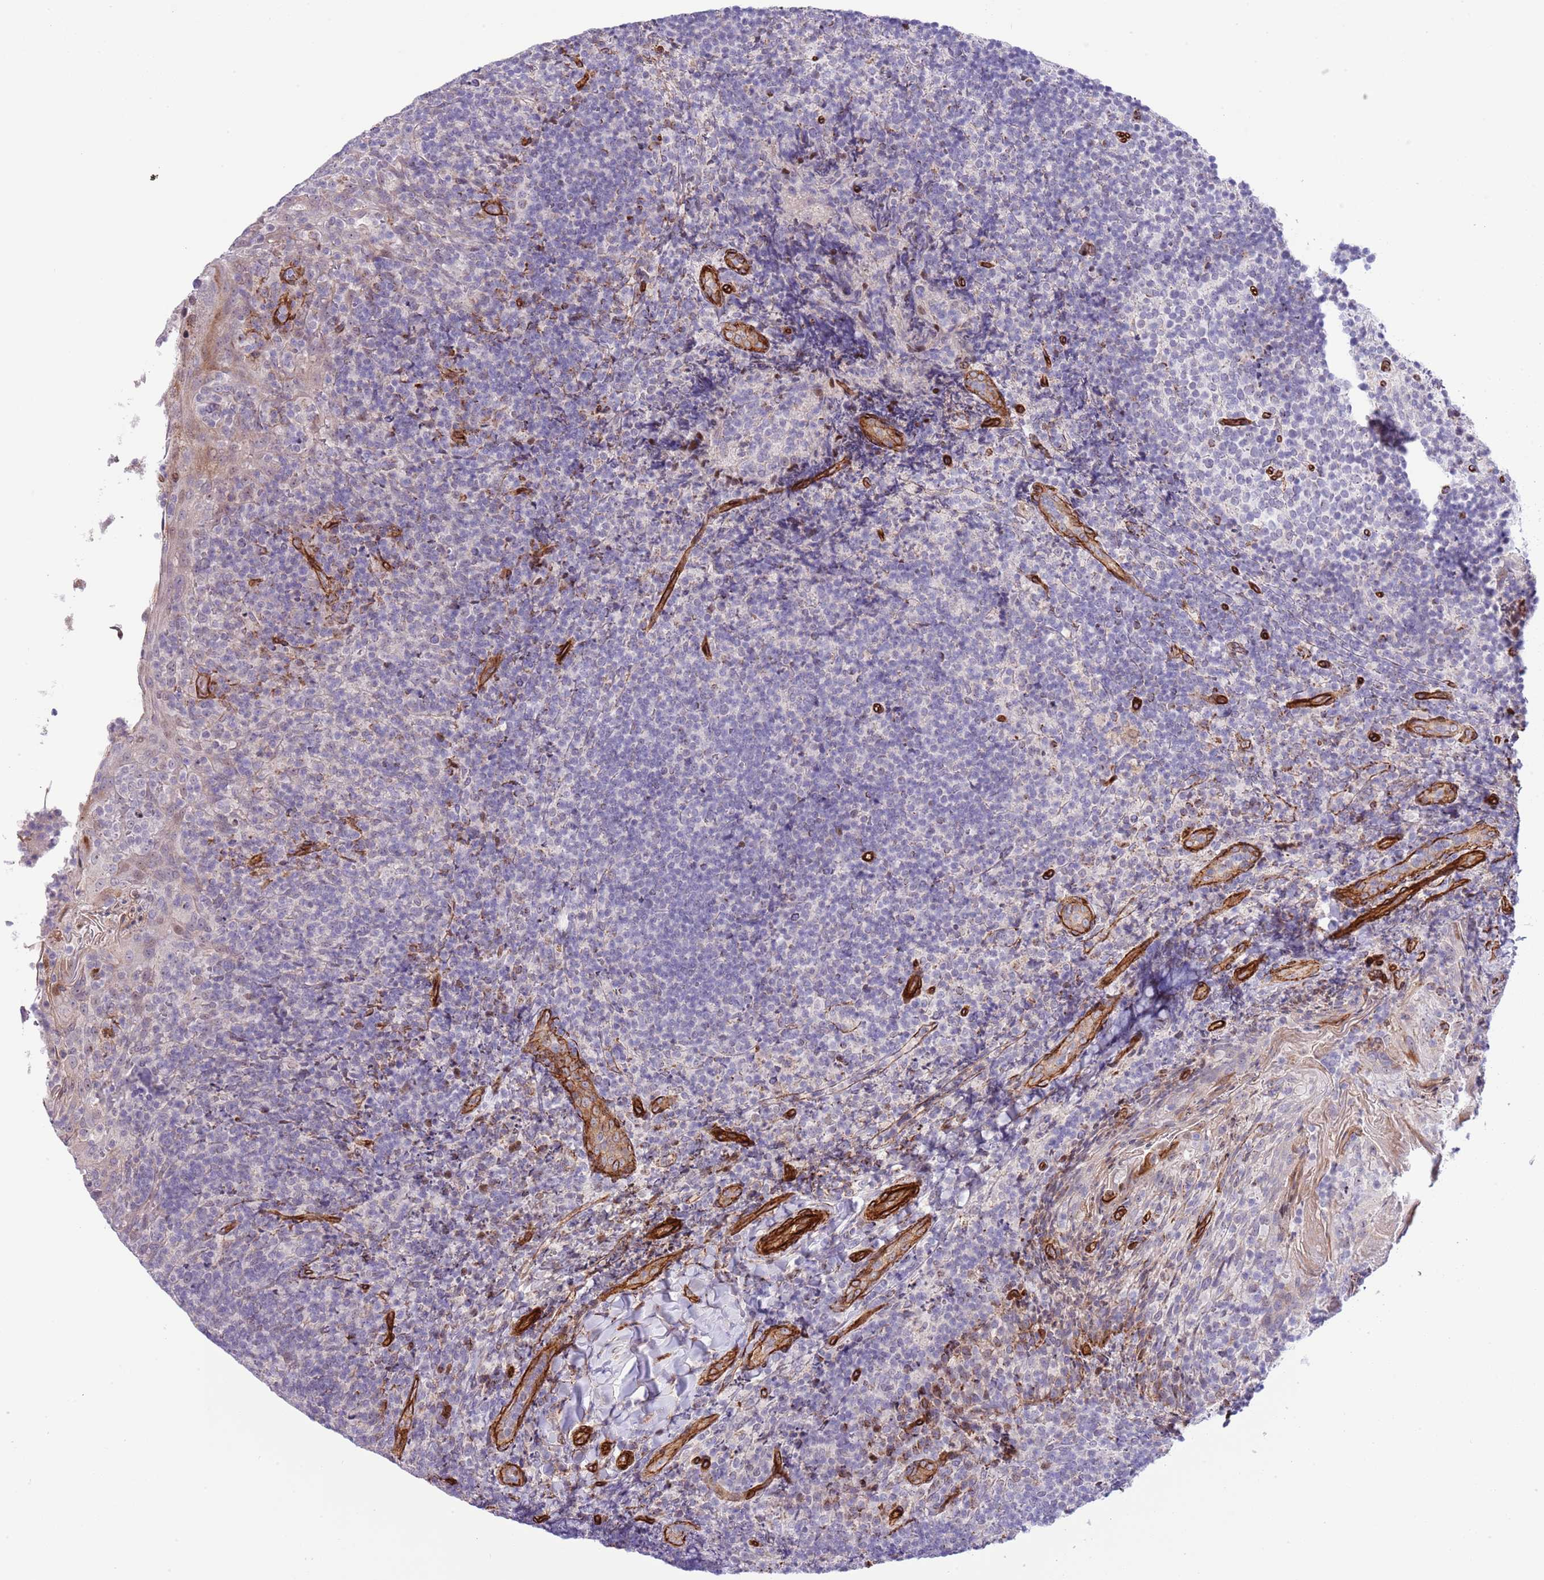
{"staining": {"intensity": "negative", "quantity": "none", "location": "none"}, "tissue": "tonsil", "cell_type": "Germinal center cells", "image_type": "normal", "snomed": [{"axis": "morphology", "description": "Normal tissue, NOS"}, {"axis": "topography", "description": "Tonsil"}], "caption": "This is an immunohistochemistry (IHC) image of unremarkable human tonsil. There is no staining in germinal center cells.", "gene": "NEK3", "patient": {"sex": "female", "age": 10}}